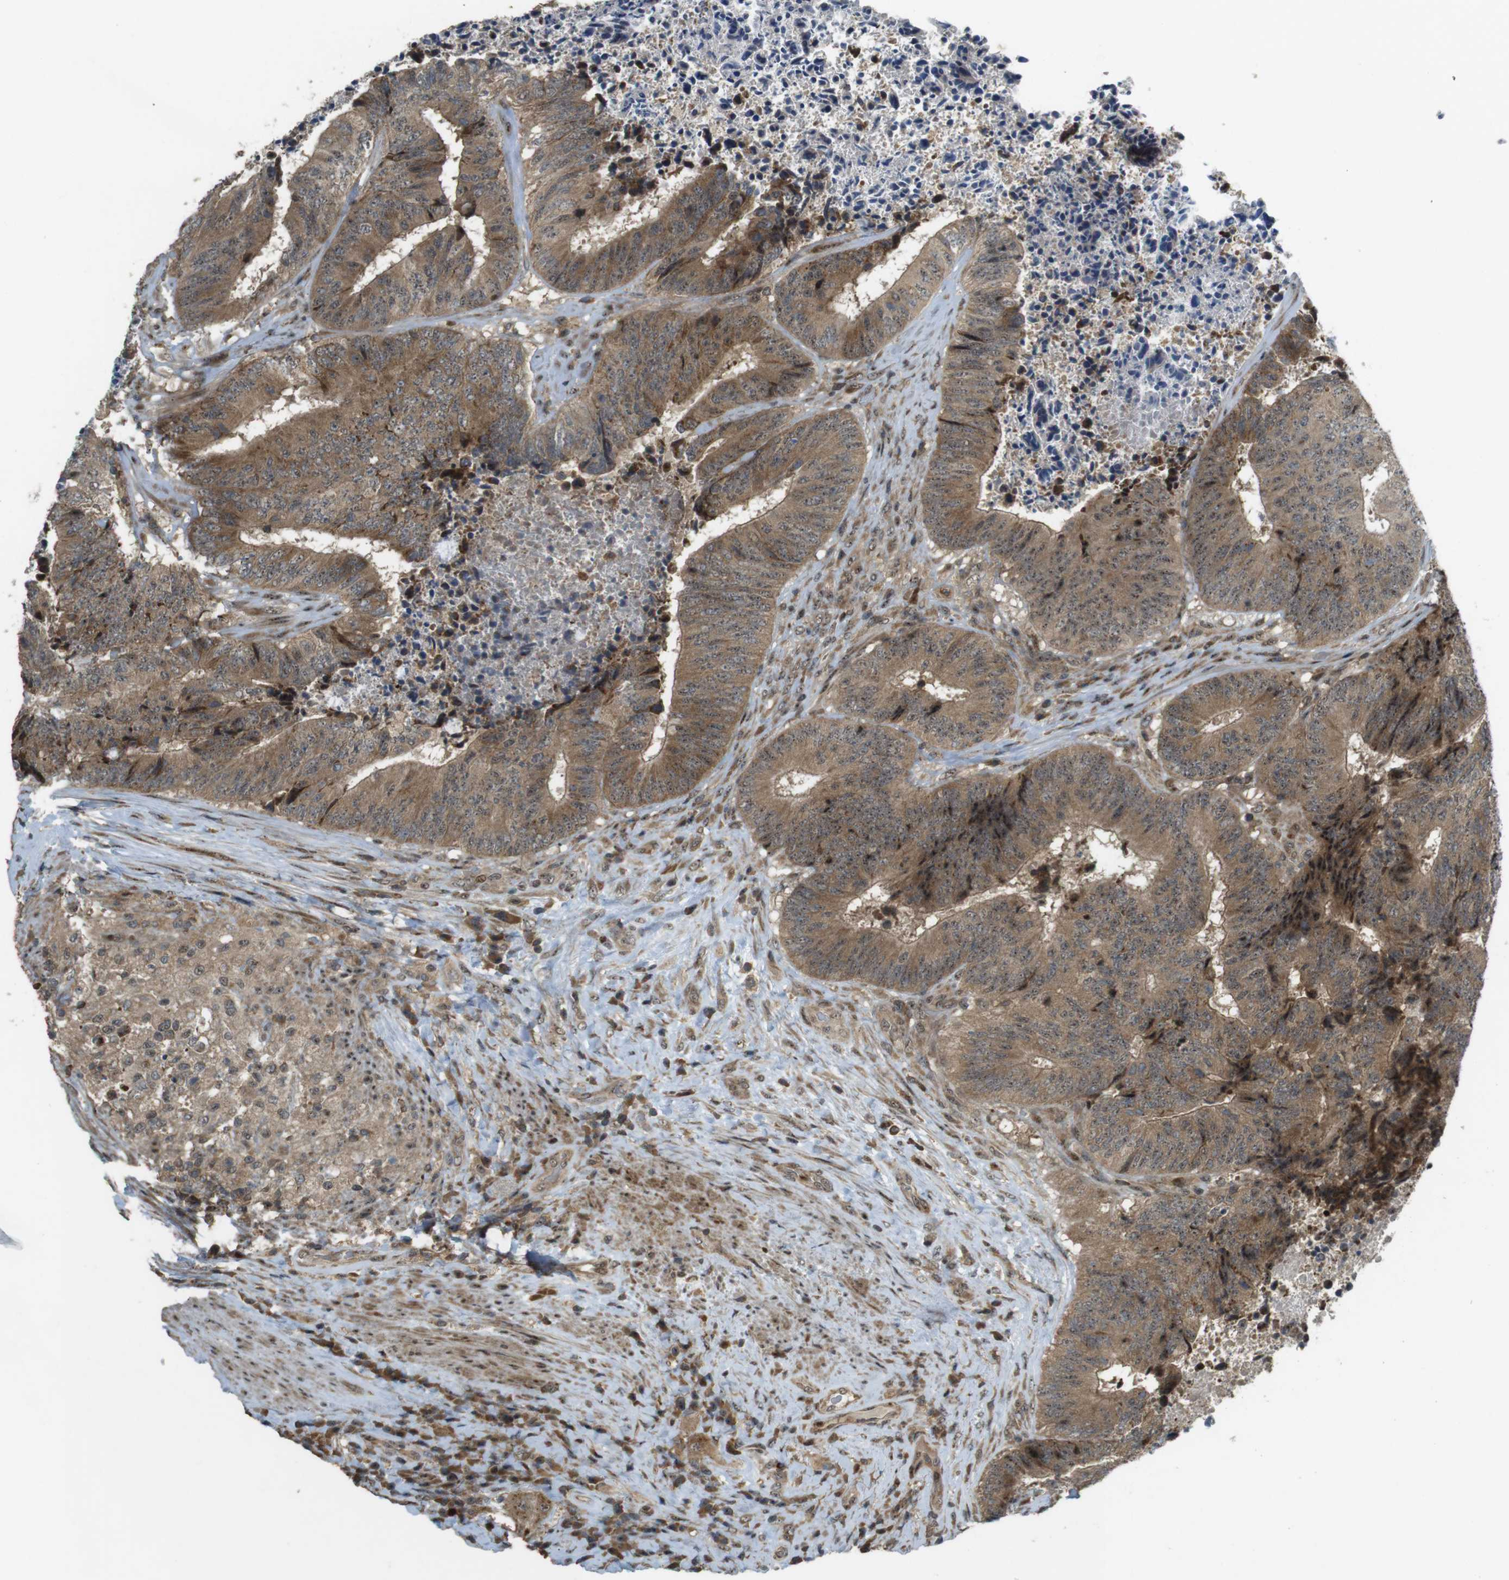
{"staining": {"intensity": "moderate", "quantity": ">75%", "location": "cytoplasmic/membranous,nuclear"}, "tissue": "colorectal cancer", "cell_type": "Tumor cells", "image_type": "cancer", "snomed": [{"axis": "morphology", "description": "Adenocarcinoma, NOS"}, {"axis": "topography", "description": "Rectum"}], "caption": "Immunohistochemistry (IHC) of adenocarcinoma (colorectal) shows medium levels of moderate cytoplasmic/membranous and nuclear positivity in about >75% of tumor cells.", "gene": "TMX3", "patient": {"sex": "male", "age": 72}}